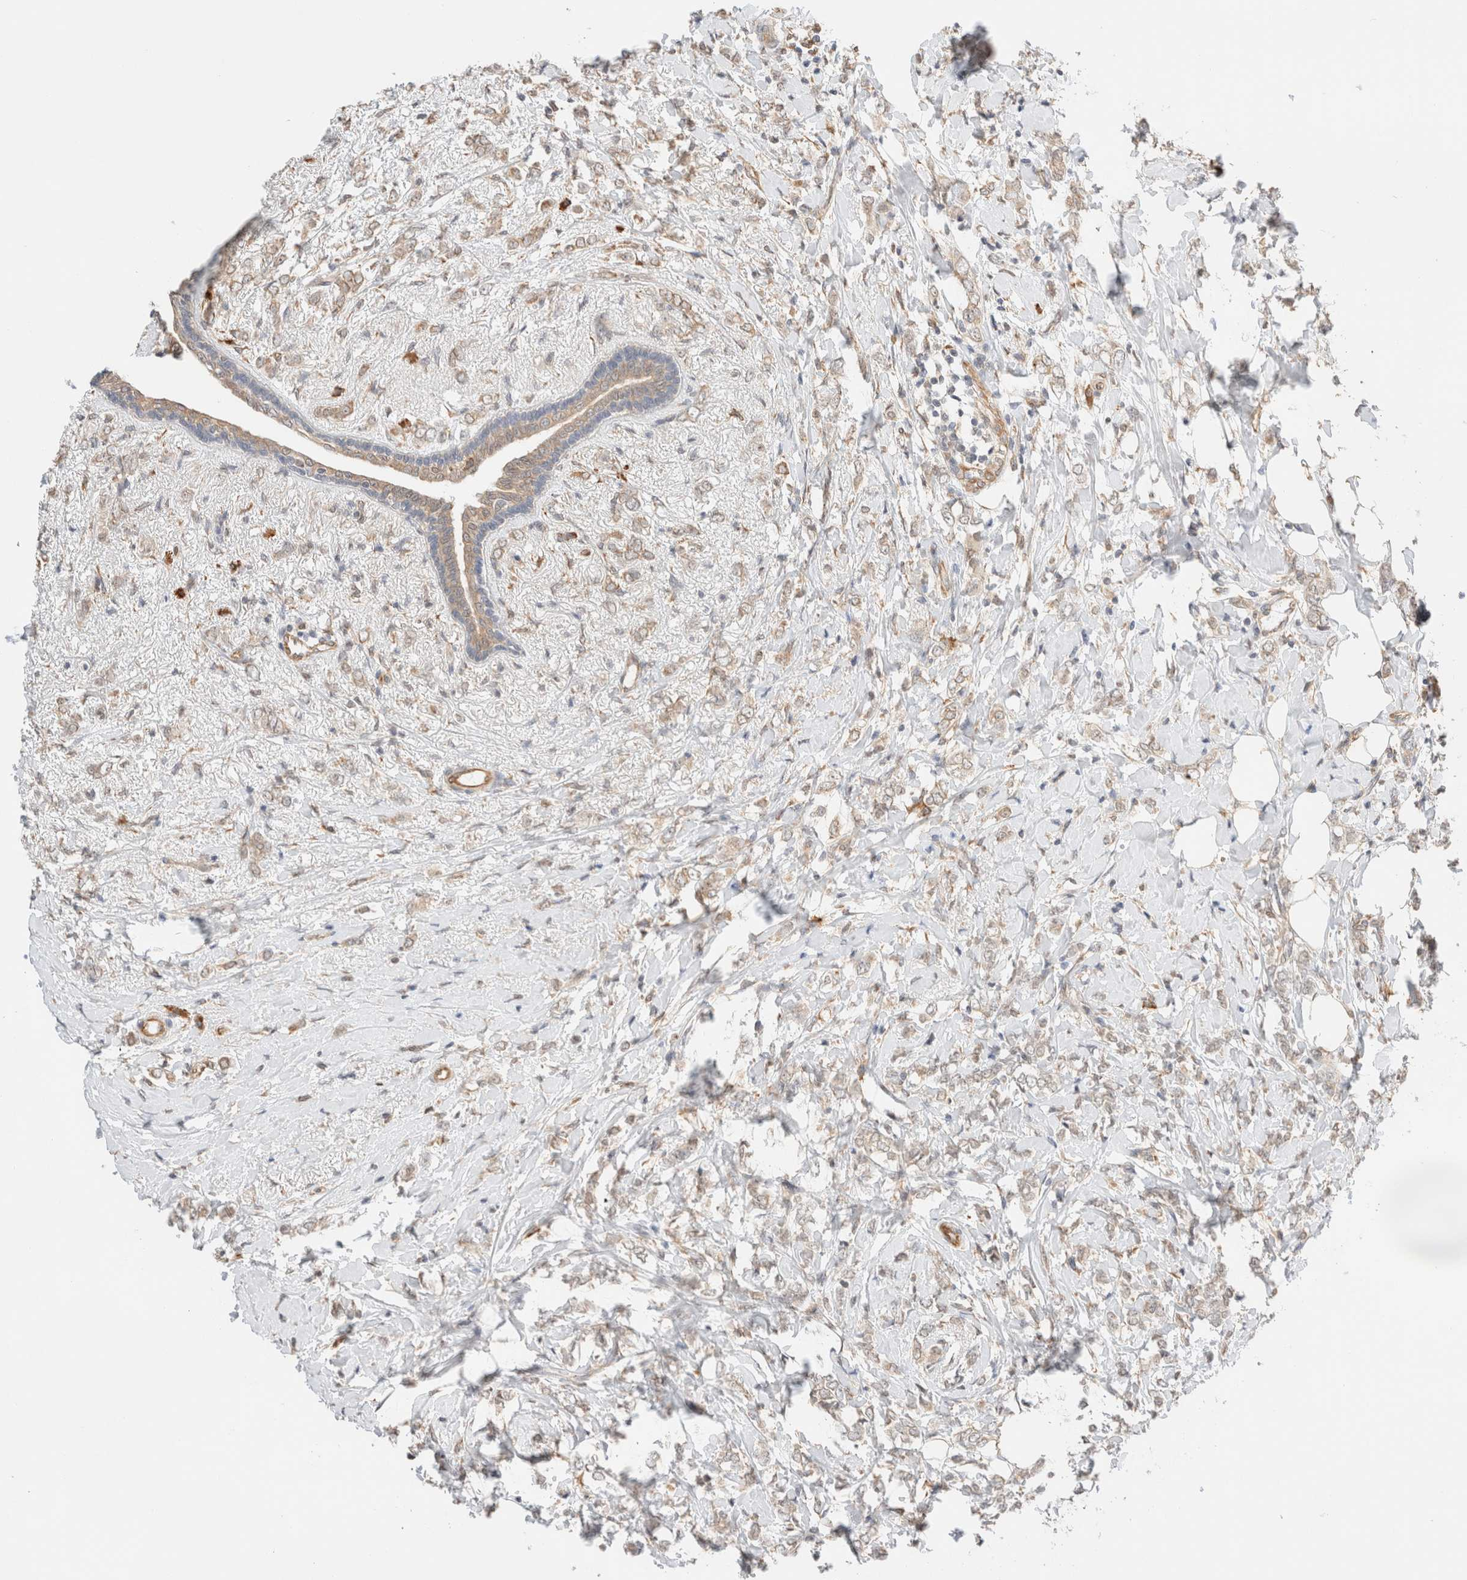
{"staining": {"intensity": "weak", "quantity": "25%-75%", "location": "cytoplasmic/membranous"}, "tissue": "breast cancer", "cell_type": "Tumor cells", "image_type": "cancer", "snomed": [{"axis": "morphology", "description": "Normal tissue, NOS"}, {"axis": "morphology", "description": "Lobular carcinoma"}, {"axis": "topography", "description": "Breast"}], "caption": "This is a photomicrograph of IHC staining of lobular carcinoma (breast), which shows weak expression in the cytoplasmic/membranous of tumor cells.", "gene": "SYVN1", "patient": {"sex": "female", "age": 47}}